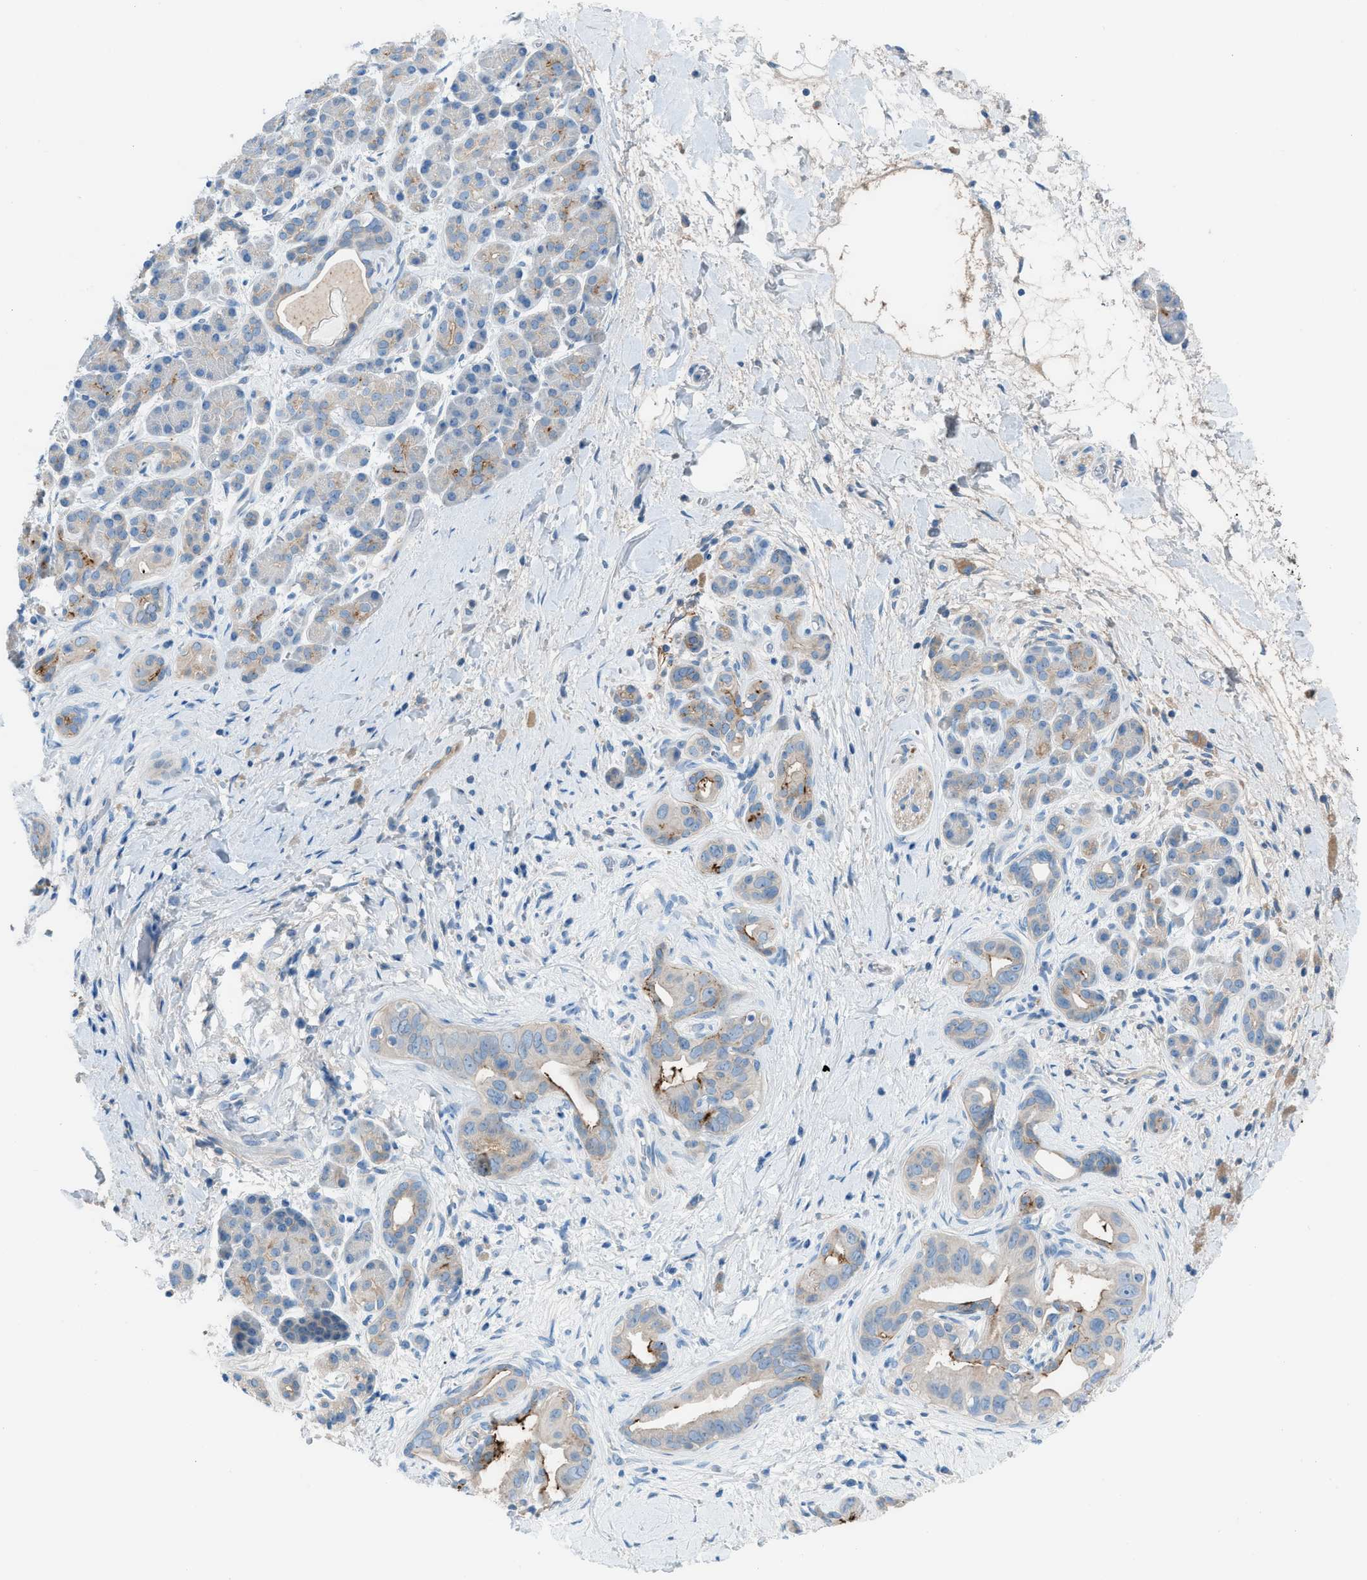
{"staining": {"intensity": "moderate", "quantity": "25%-75%", "location": "cytoplasmic/membranous"}, "tissue": "pancreatic cancer", "cell_type": "Tumor cells", "image_type": "cancer", "snomed": [{"axis": "morphology", "description": "Adenocarcinoma, NOS"}, {"axis": "topography", "description": "Pancreas"}], "caption": "Immunohistochemistry histopathology image of pancreatic adenocarcinoma stained for a protein (brown), which exhibits medium levels of moderate cytoplasmic/membranous positivity in about 25%-75% of tumor cells.", "gene": "C5AR2", "patient": {"sex": "male", "age": 55}}